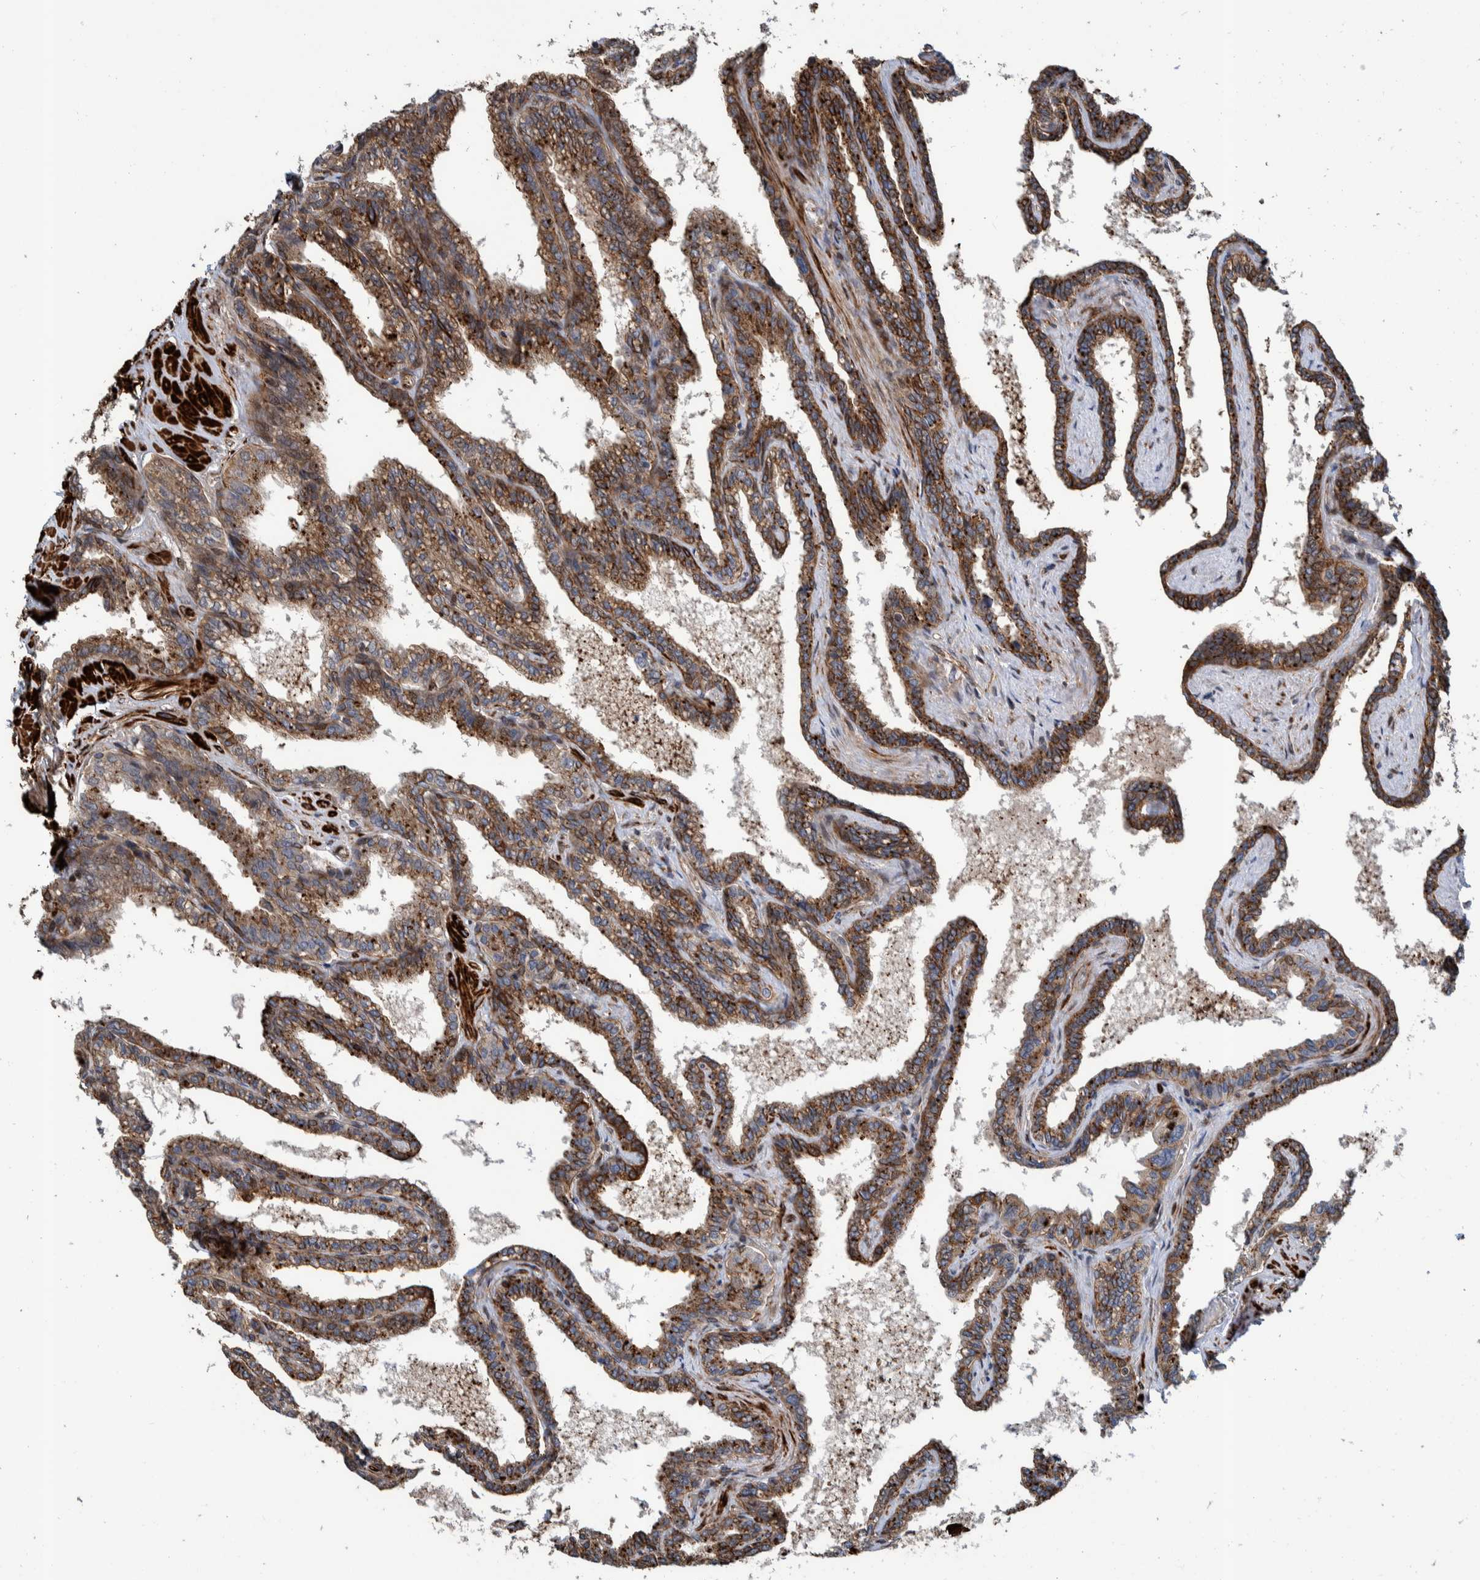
{"staining": {"intensity": "moderate", "quantity": ">75%", "location": "cytoplasmic/membranous"}, "tissue": "seminal vesicle", "cell_type": "Glandular cells", "image_type": "normal", "snomed": [{"axis": "morphology", "description": "Normal tissue, NOS"}, {"axis": "topography", "description": "Seminal veicle"}], "caption": "High-magnification brightfield microscopy of benign seminal vesicle stained with DAB (3,3'-diaminobenzidine) (brown) and counterstained with hematoxylin (blue). glandular cells exhibit moderate cytoplasmic/membranous expression is appreciated in about>75% of cells.", "gene": "CCDC57", "patient": {"sex": "male", "age": 46}}